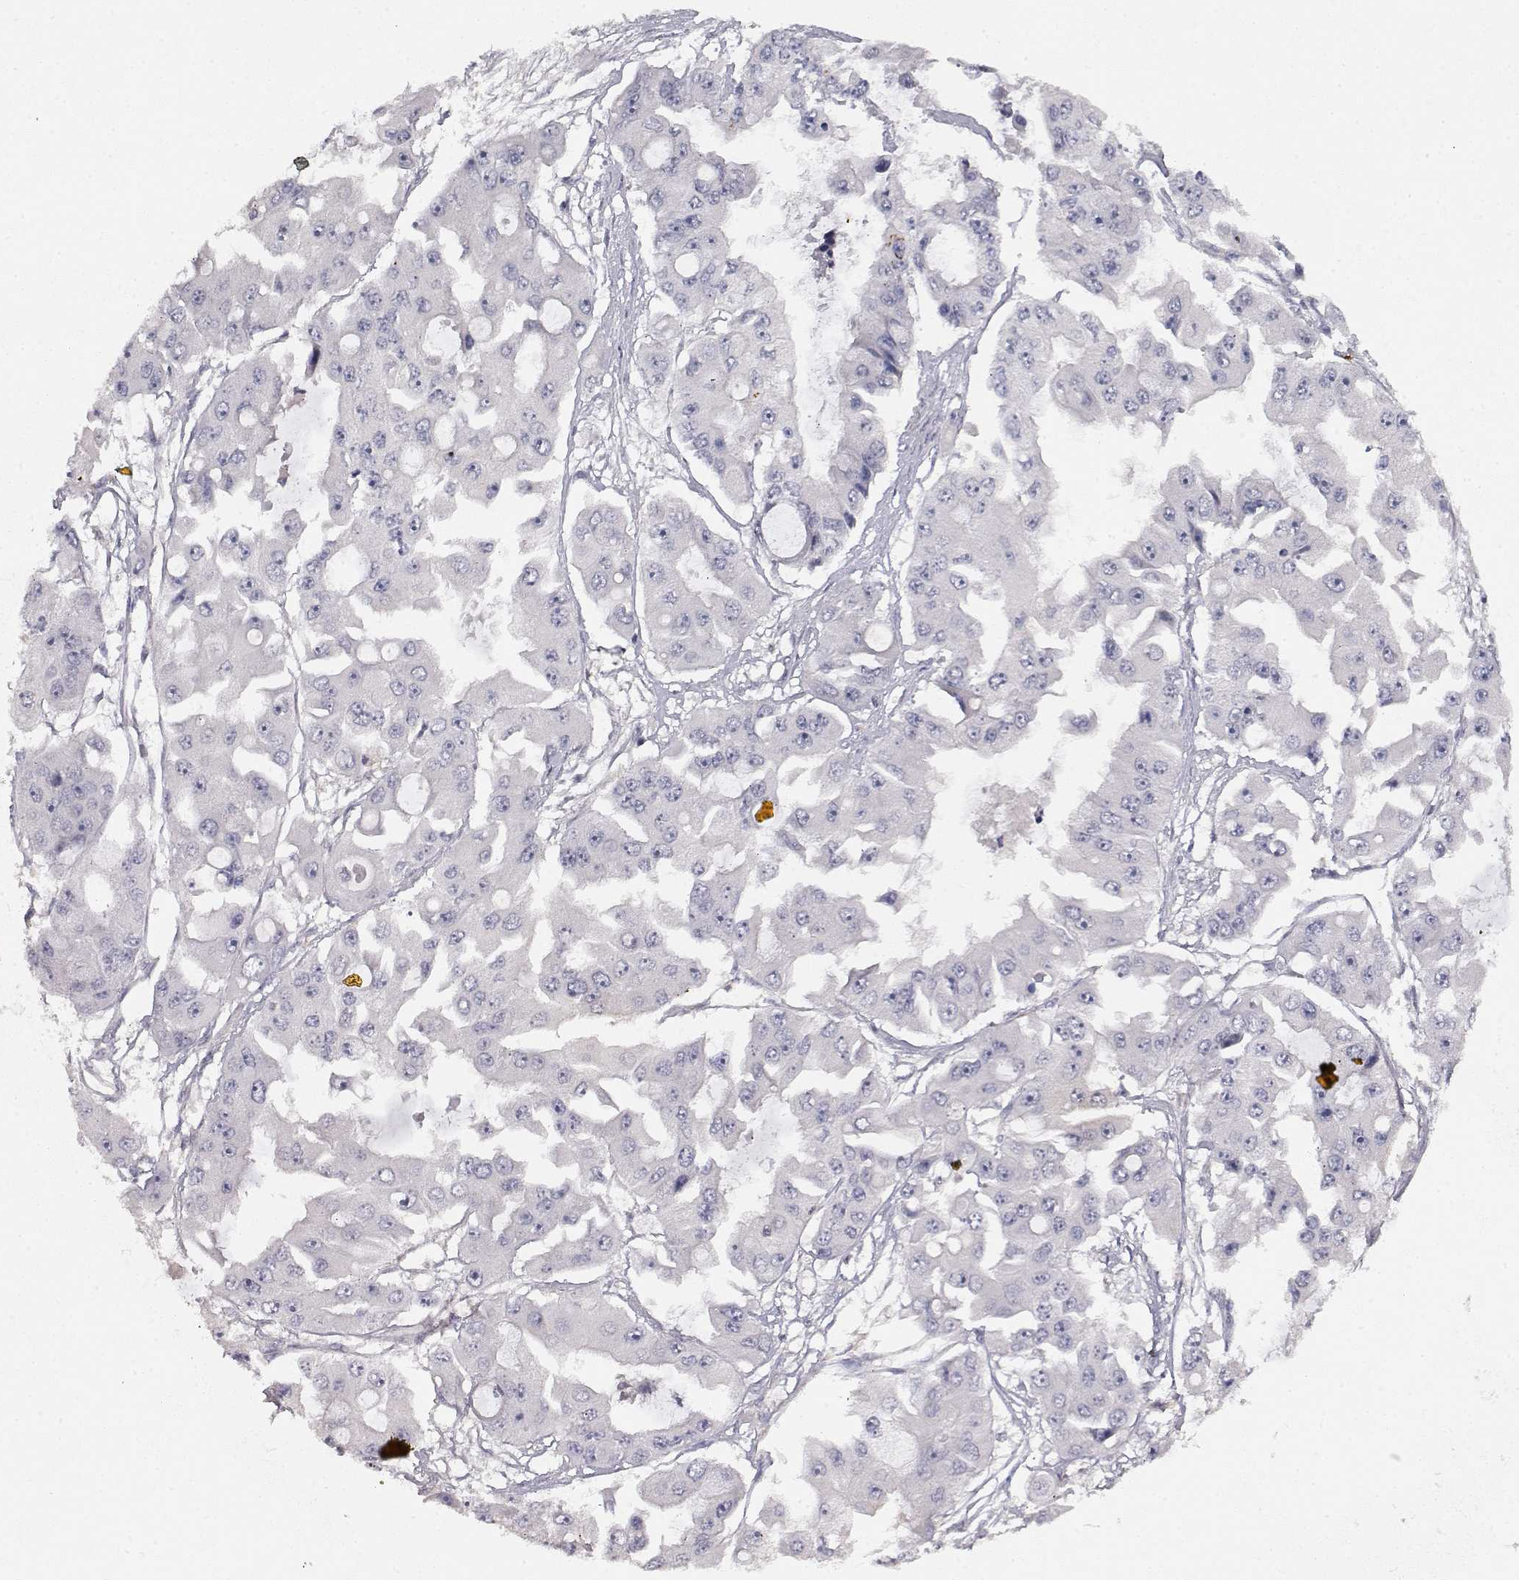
{"staining": {"intensity": "negative", "quantity": "none", "location": "none"}, "tissue": "ovarian cancer", "cell_type": "Tumor cells", "image_type": "cancer", "snomed": [{"axis": "morphology", "description": "Cystadenocarcinoma, serous, NOS"}, {"axis": "topography", "description": "Ovary"}], "caption": "This is an immunohistochemistry photomicrograph of serous cystadenocarcinoma (ovarian). There is no positivity in tumor cells.", "gene": "VAV1", "patient": {"sex": "female", "age": 56}}